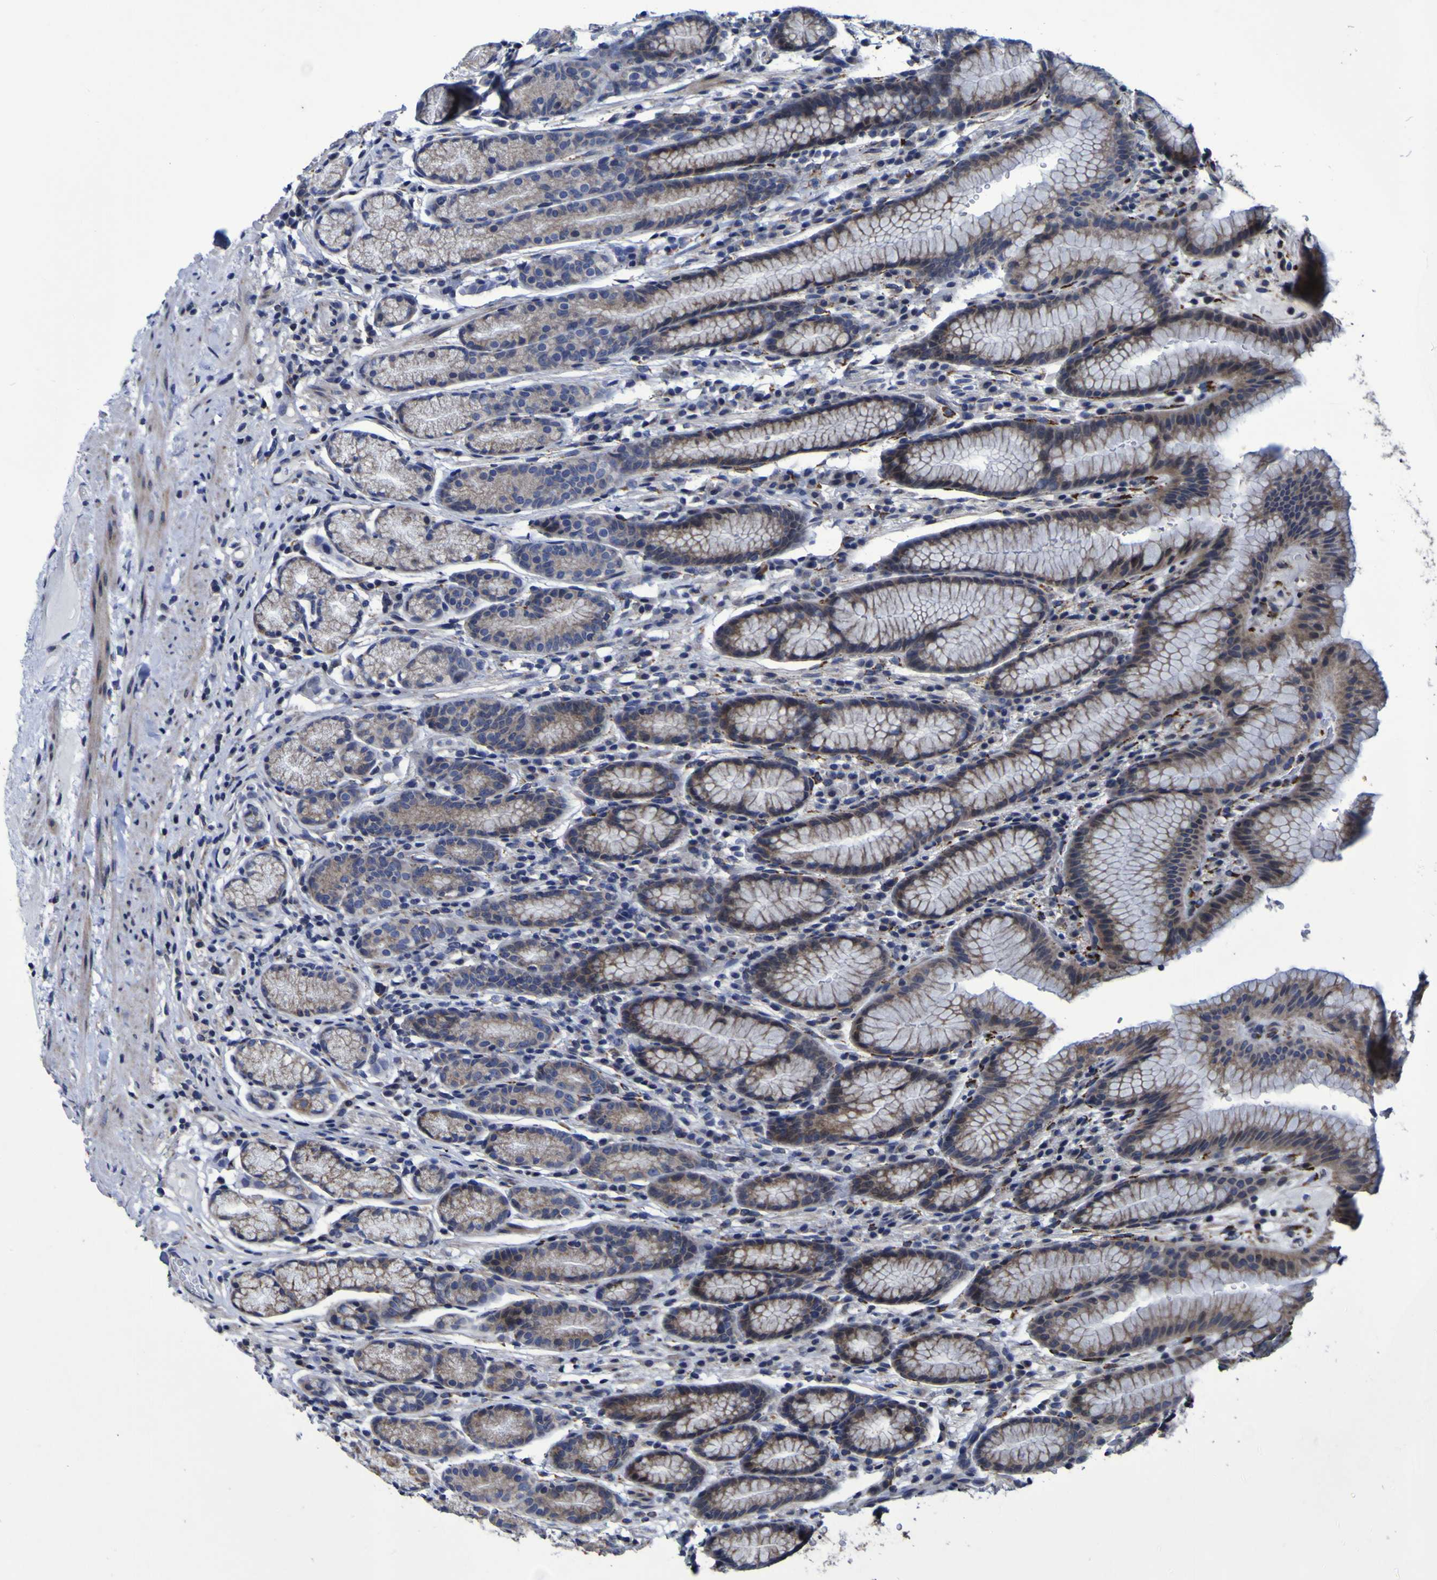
{"staining": {"intensity": "weak", "quantity": "25%-75%", "location": "cytoplasmic/membranous"}, "tissue": "stomach", "cell_type": "Glandular cells", "image_type": "normal", "snomed": [{"axis": "morphology", "description": "Normal tissue, NOS"}, {"axis": "topography", "description": "Stomach, lower"}], "caption": "Glandular cells demonstrate weak cytoplasmic/membranous positivity in about 25%-75% of cells in benign stomach.", "gene": "P3H1", "patient": {"sex": "male", "age": 52}}